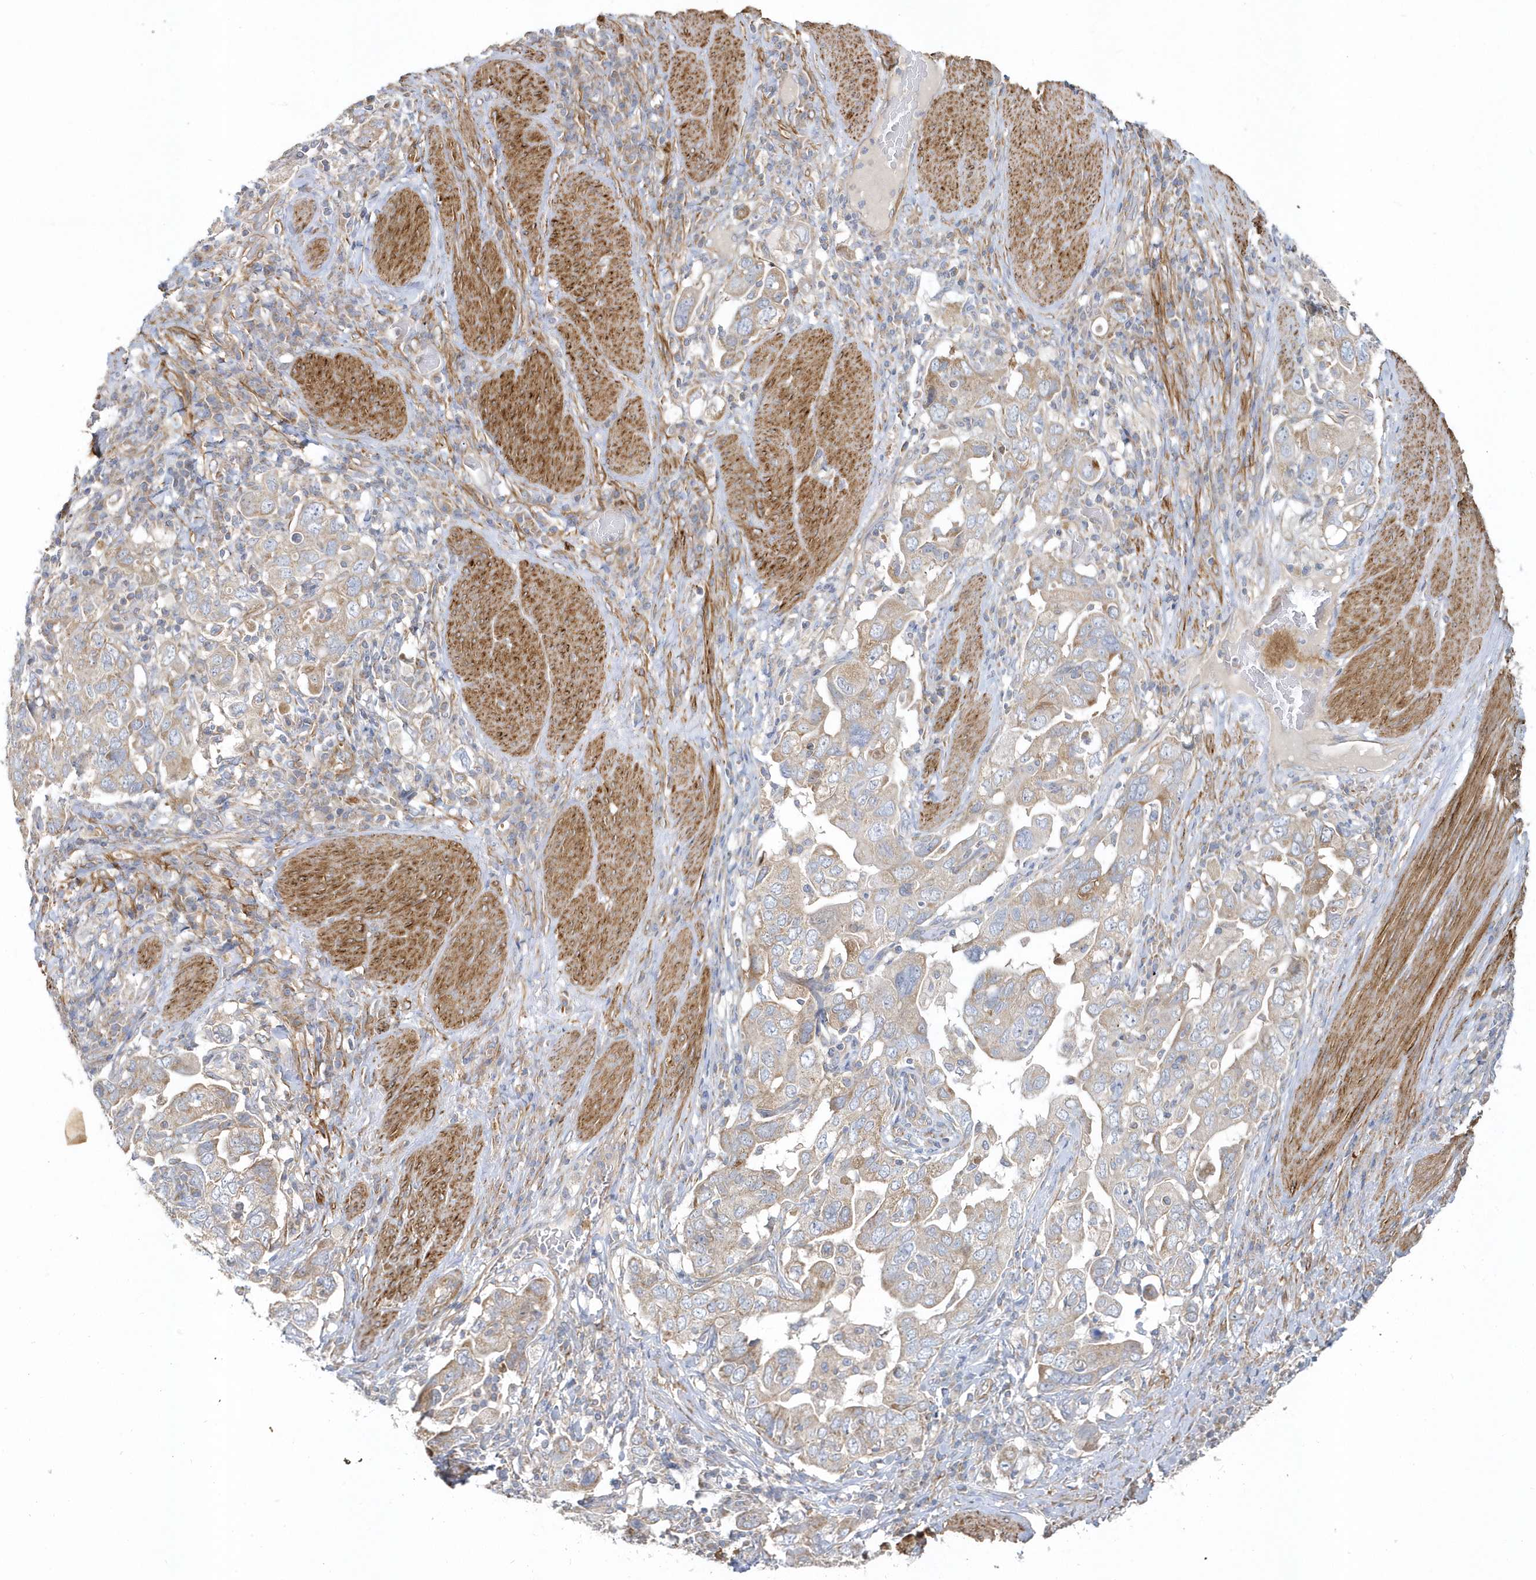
{"staining": {"intensity": "moderate", "quantity": "25%-75%", "location": "cytoplasmic/membranous"}, "tissue": "stomach cancer", "cell_type": "Tumor cells", "image_type": "cancer", "snomed": [{"axis": "morphology", "description": "Adenocarcinoma, NOS"}, {"axis": "topography", "description": "Stomach, upper"}], "caption": "IHC micrograph of neoplastic tissue: stomach adenocarcinoma stained using immunohistochemistry (IHC) exhibits medium levels of moderate protein expression localized specifically in the cytoplasmic/membranous of tumor cells, appearing as a cytoplasmic/membranous brown color.", "gene": "LEXM", "patient": {"sex": "male", "age": 62}}